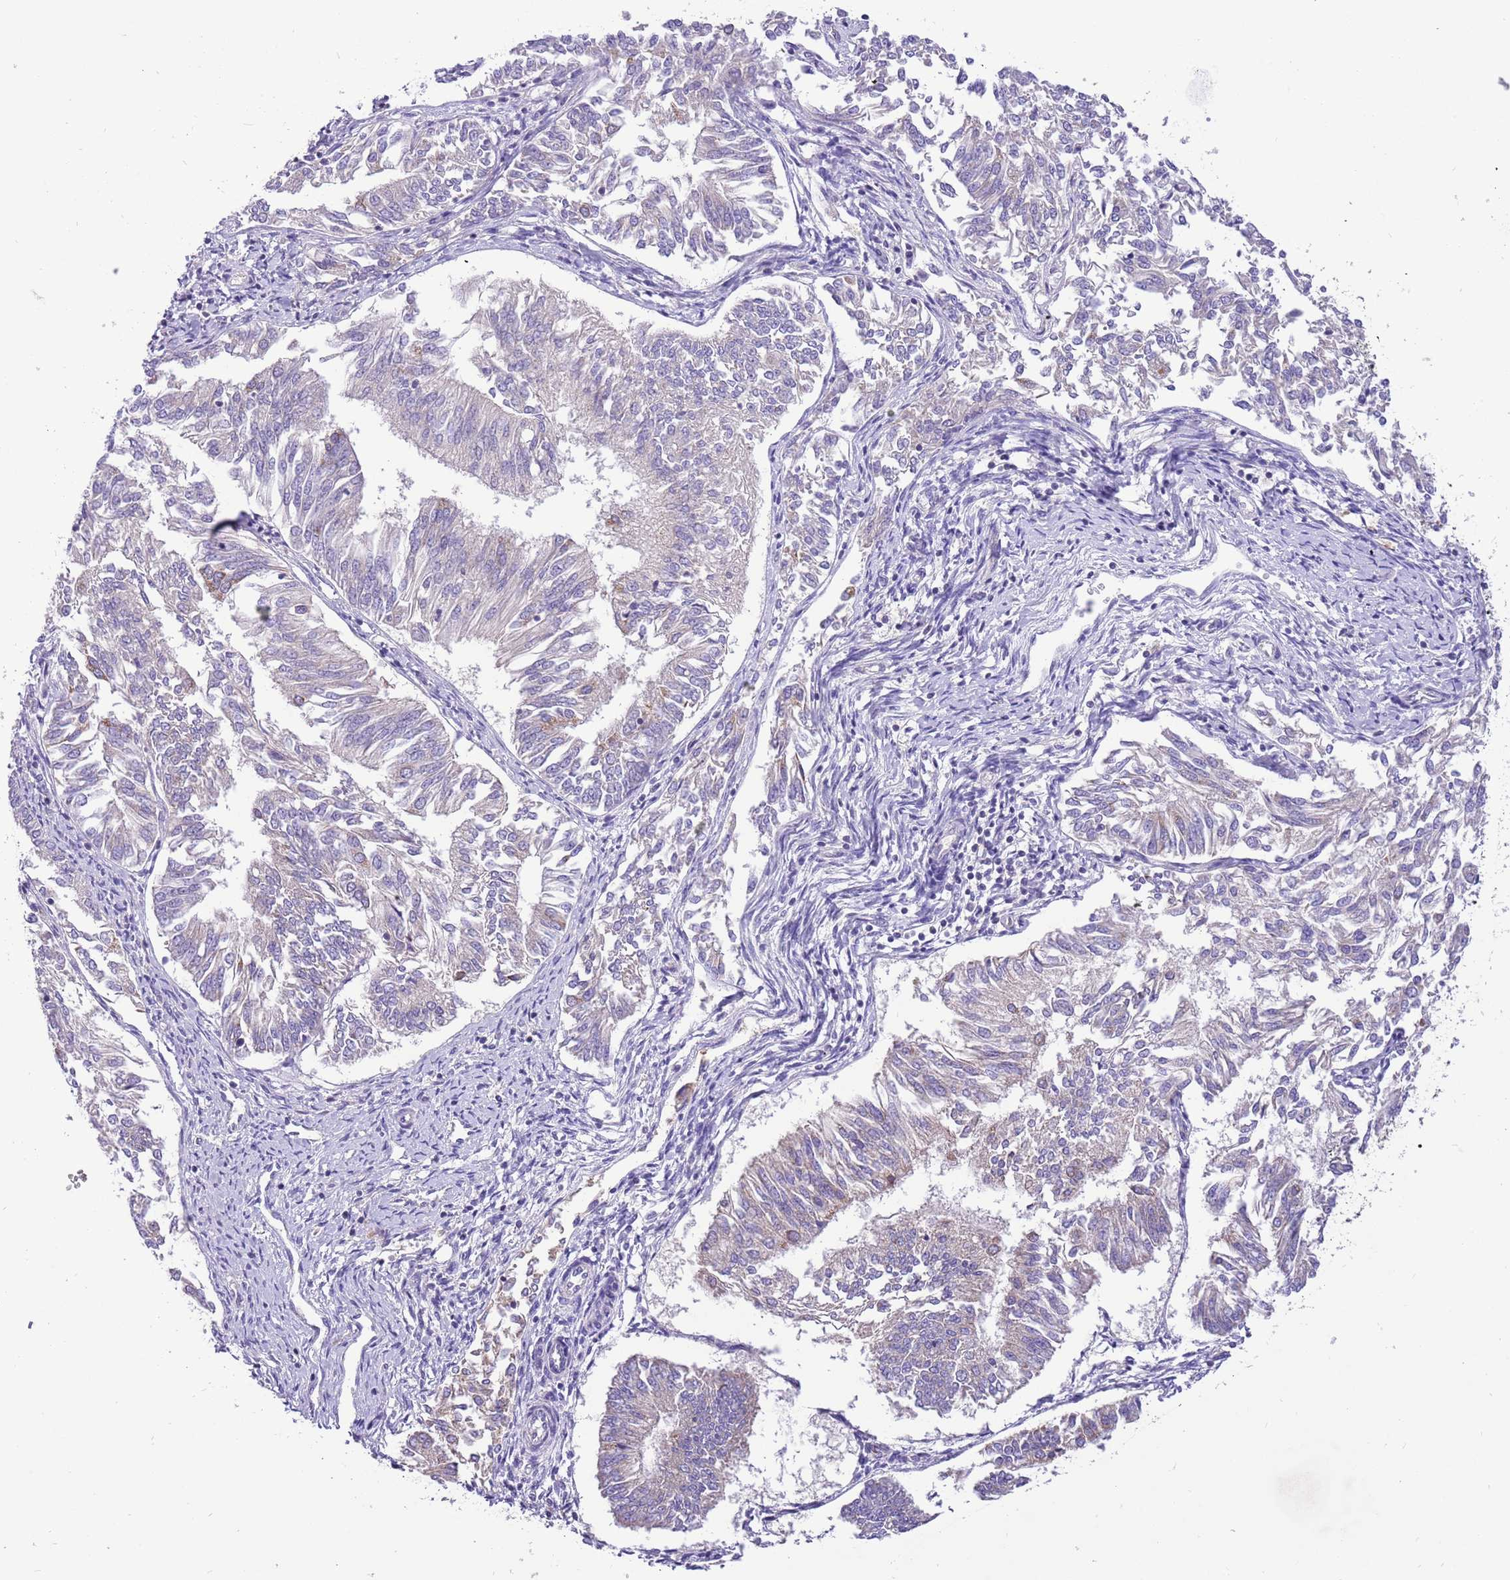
{"staining": {"intensity": "negative", "quantity": "none", "location": "none"}, "tissue": "endometrial cancer", "cell_type": "Tumor cells", "image_type": "cancer", "snomed": [{"axis": "morphology", "description": "Adenocarcinoma, NOS"}, {"axis": "topography", "description": "Endometrium"}], "caption": "The IHC micrograph has no significant positivity in tumor cells of endometrial cancer tissue.", "gene": "GLCE", "patient": {"sex": "female", "age": 58}}